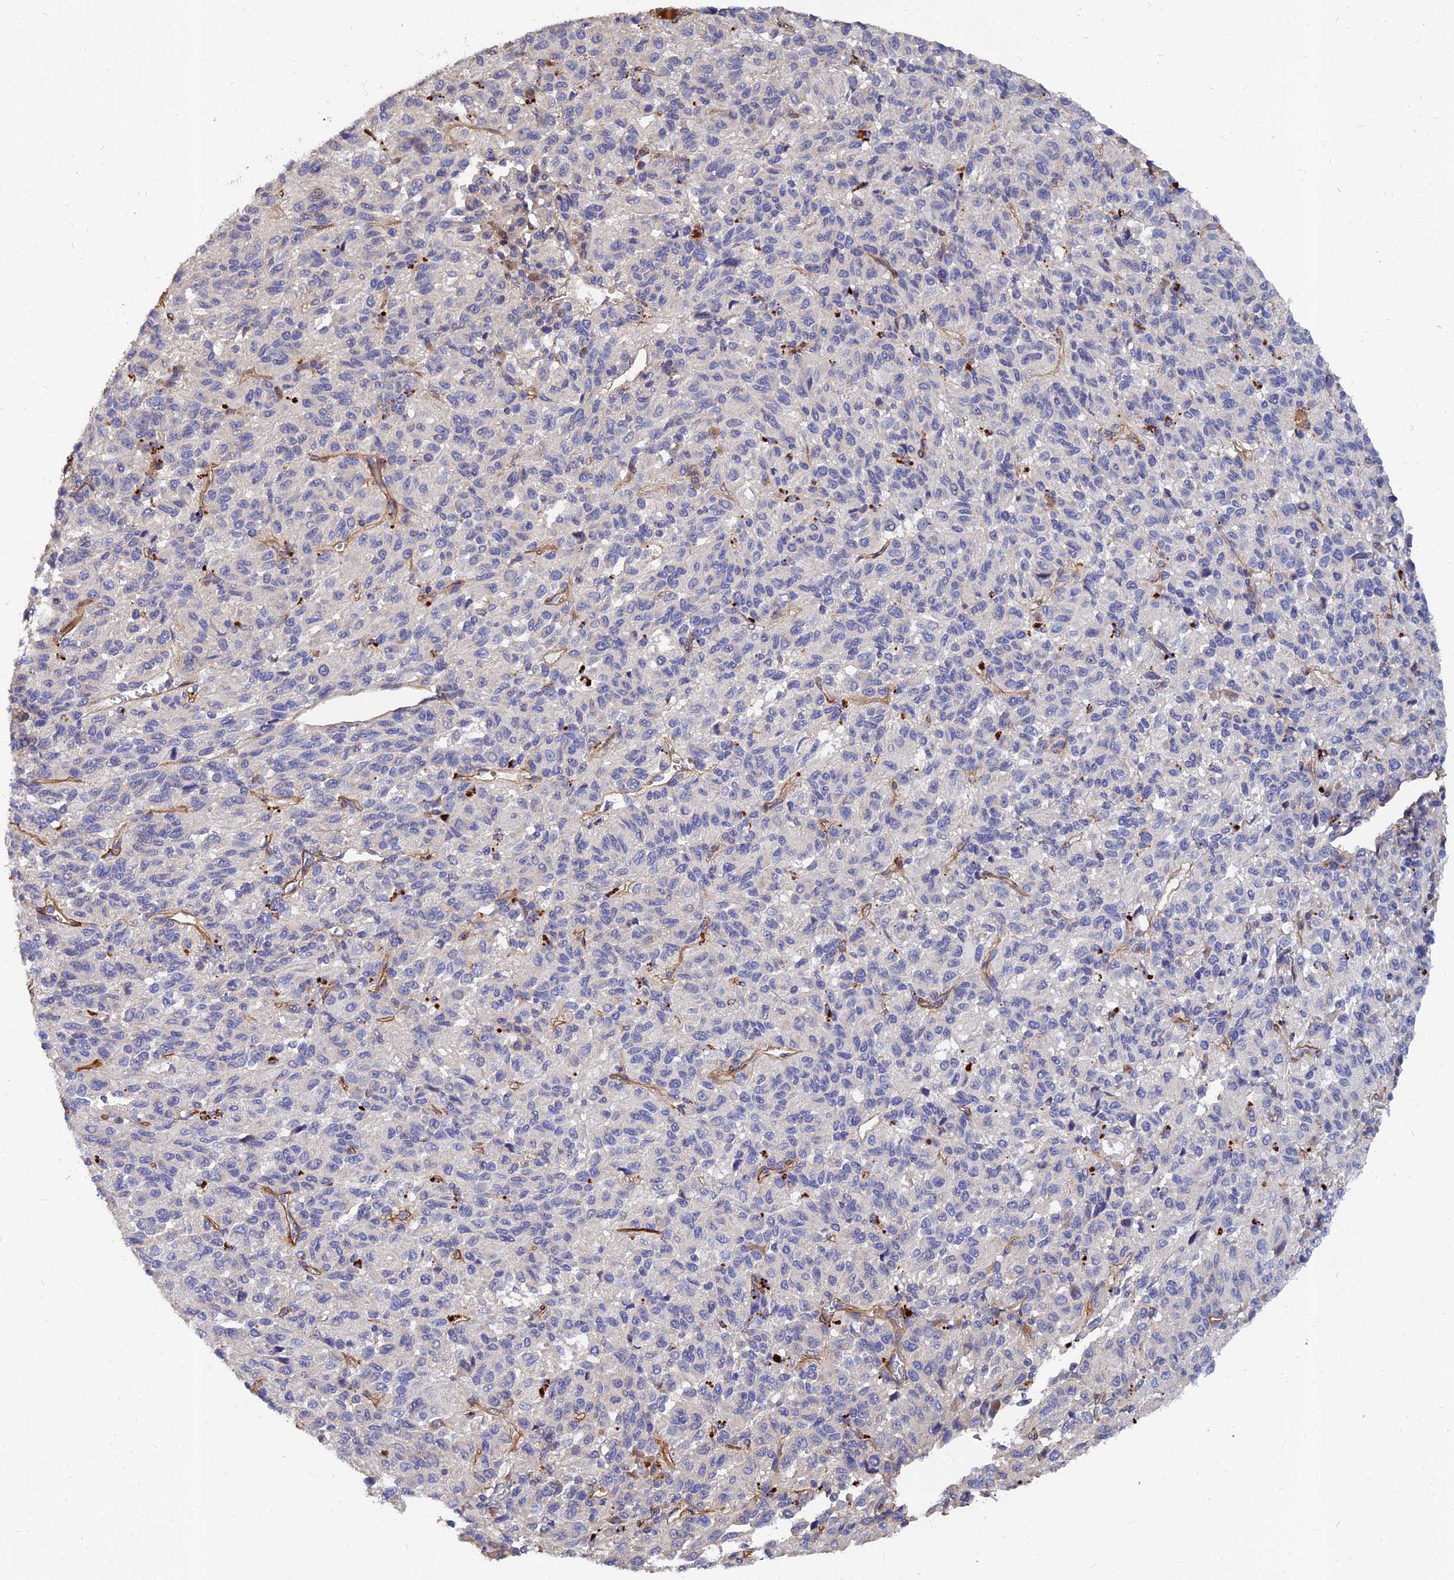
{"staining": {"intensity": "negative", "quantity": "none", "location": "none"}, "tissue": "melanoma", "cell_type": "Tumor cells", "image_type": "cancer", "snomed": [{"axis": "morphology", "description": "Malignant melanoma, Metastatic site"}, {"axis": "topography", "description": "Lung"}], "caption": "Immunohistochemistry (IHC) of melanoma exhibits no expression in tumor cells.", "gene": "MRPL35", "patient": {"sex": "male", "age": 64}}